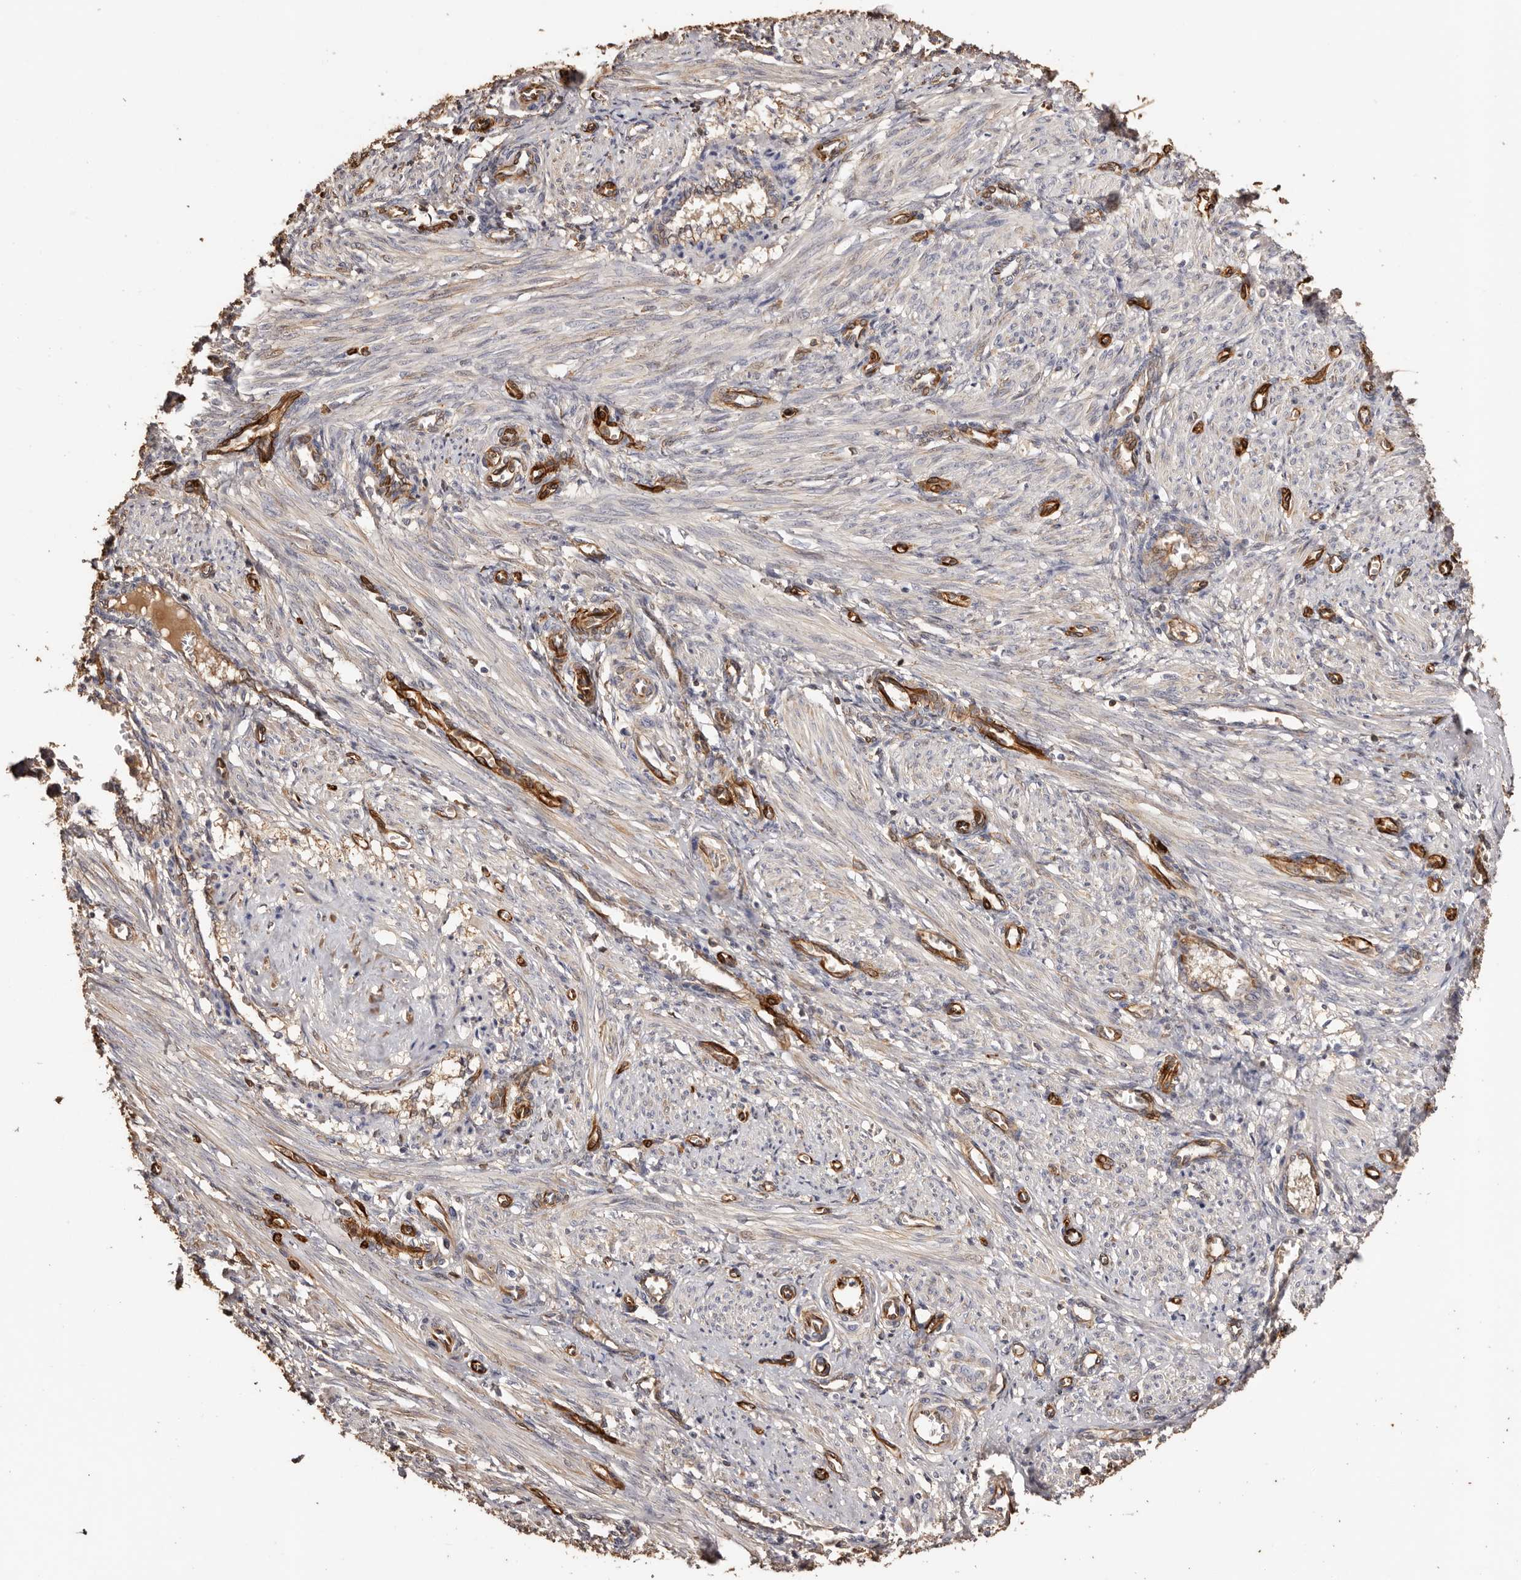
{"staining": {"intensity": "weak", "quantity": "25%-75%", "location": "cytoplasmic/membranous"}, "tissue": "smooth muscle", "cell_type": "Smooth muscle cells", "image_type": "normal", "snomed": [{"axis": "morphology", "description": "Normal tissue, NOS"}, {"axis": "topography", "description": "Endometrium"}], "caption": "Immunohistochemical staining of benign human smooth muscle reveals weak cytoplasmic/membranous protein staining in about 25%-75% of smooth muscle cells.", "gene": "ZNF557", "patient": {"sex": "female", "age": 33}}